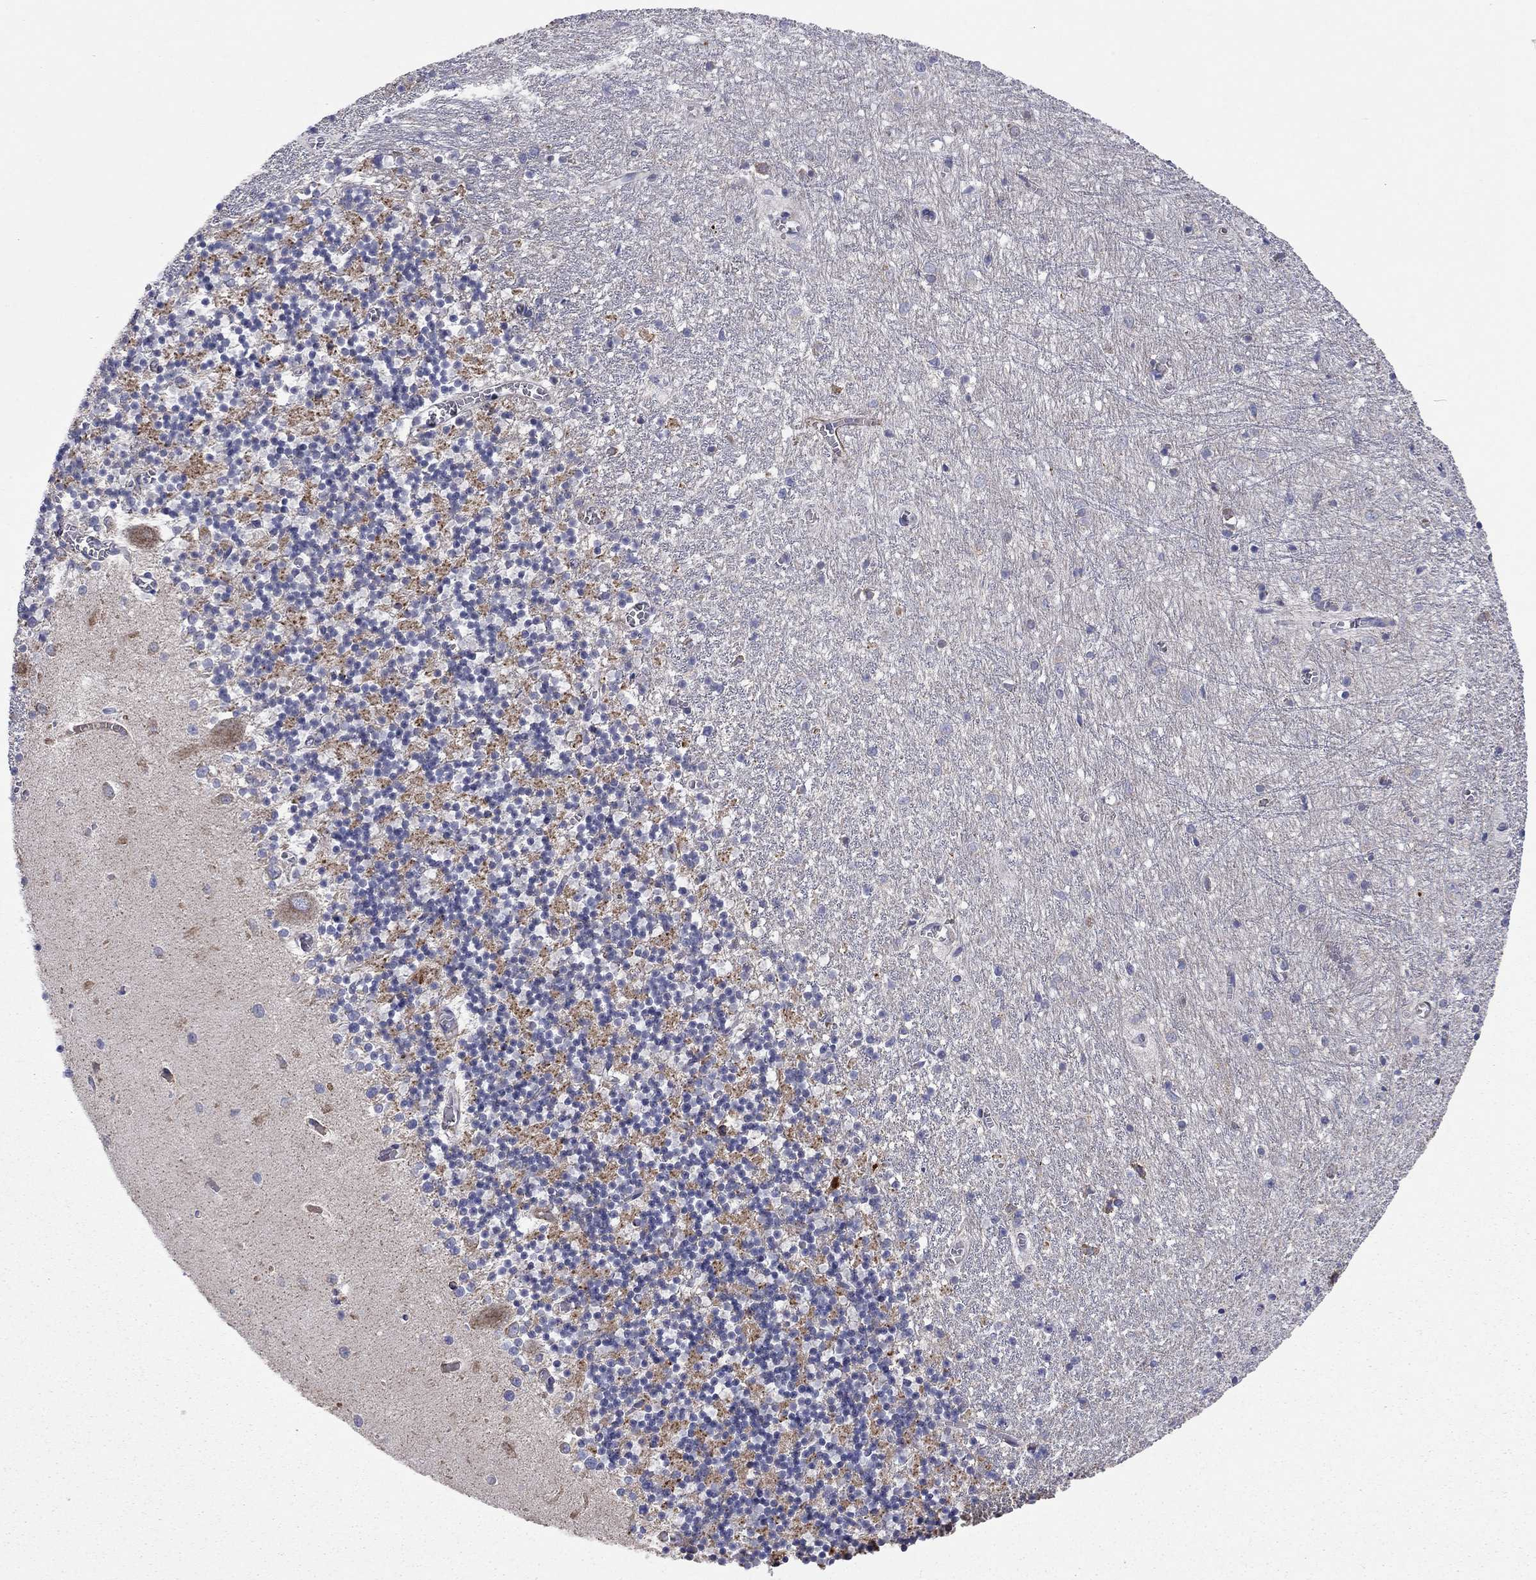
{"staining": {"intensity": "negative", "quantity": "none", "location": "none"}, "tissue": "cerebellum", "cell_type": "Cells in granular layer", "image_type": "normal", "snomed": [{"axis": "morphology", "description": "Normal tissue, NOS"}, {"axis": "topography", "description": "Cerebellum"}], "caption": "The image demonstrates no significant expression in cells in granular layer of cerebellum. (DAB immunohistochemistry (IHC) with hematoxylin counter stain).", "gene": "MGST3", "patient": {"sex": "female", "age": 64}}